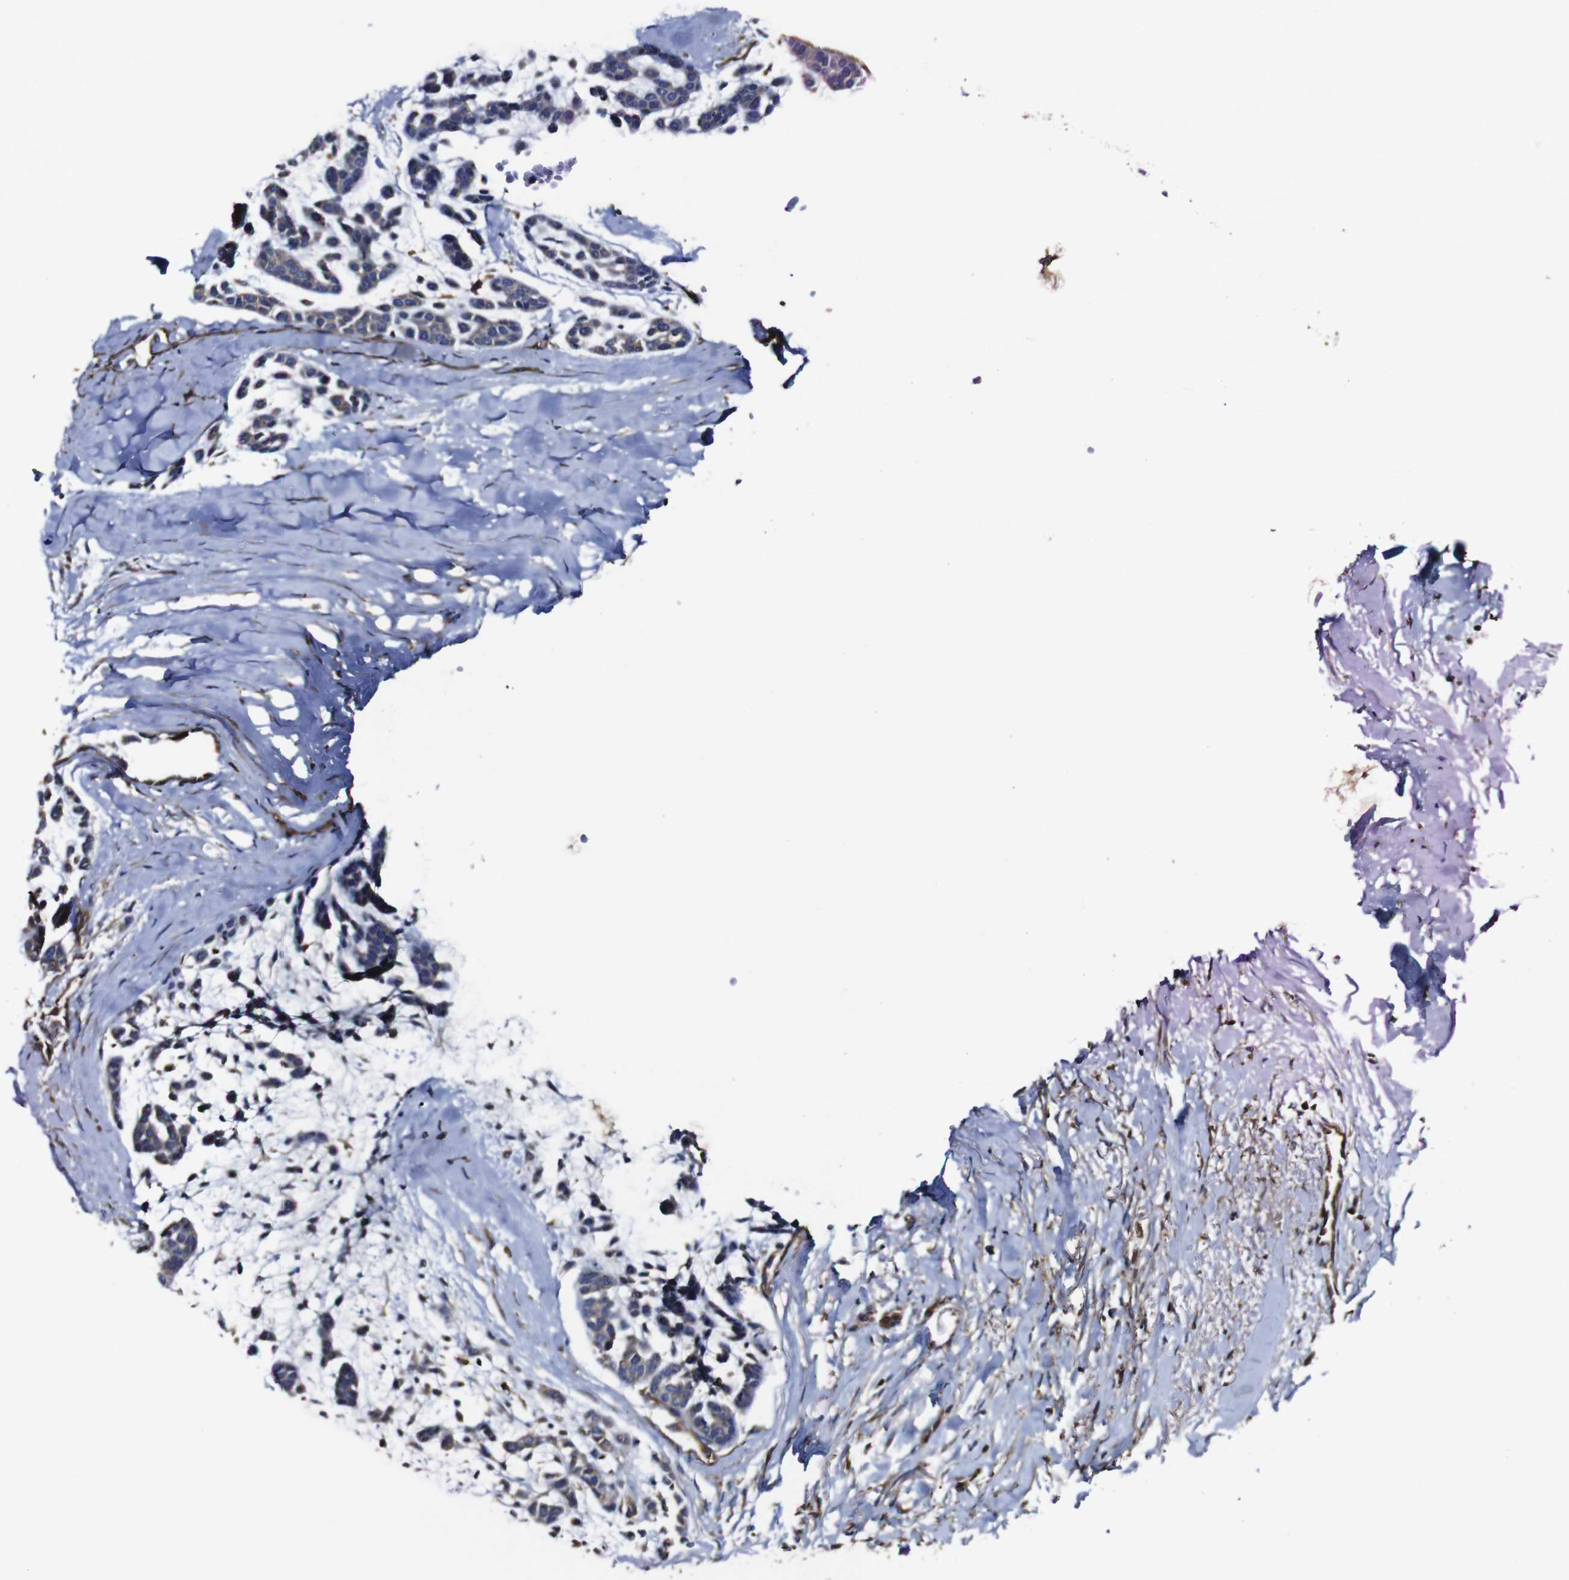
{"staining": {"intensity": "weak", "quantity": ">75%", "location": "cytoplasmic/membranous"}, "tissue": "head and neck cancer", "cell_type": "Tumor cells", "image_type": "cancer", "snomed": [{"axis": "morphology", "description": "Adenocarcinoma, NOS"}, {"axis": "morphology", "description": "Adenoma, NOS"}, {"axis": "topography", "description": "Head-Neck"}], "caption": "An immunohistochemistry photomicrograph of neoplastic tissue is shown. Protein staining in brown highlights weak cytoplasmic/membranous positivity in adenoma (head and neck) within tumor cells. (brown staining indicates protein expression, while blue staining denotes nuclei).", "gene": "MSN", "patient": {"sex": "female", "age": 55}}